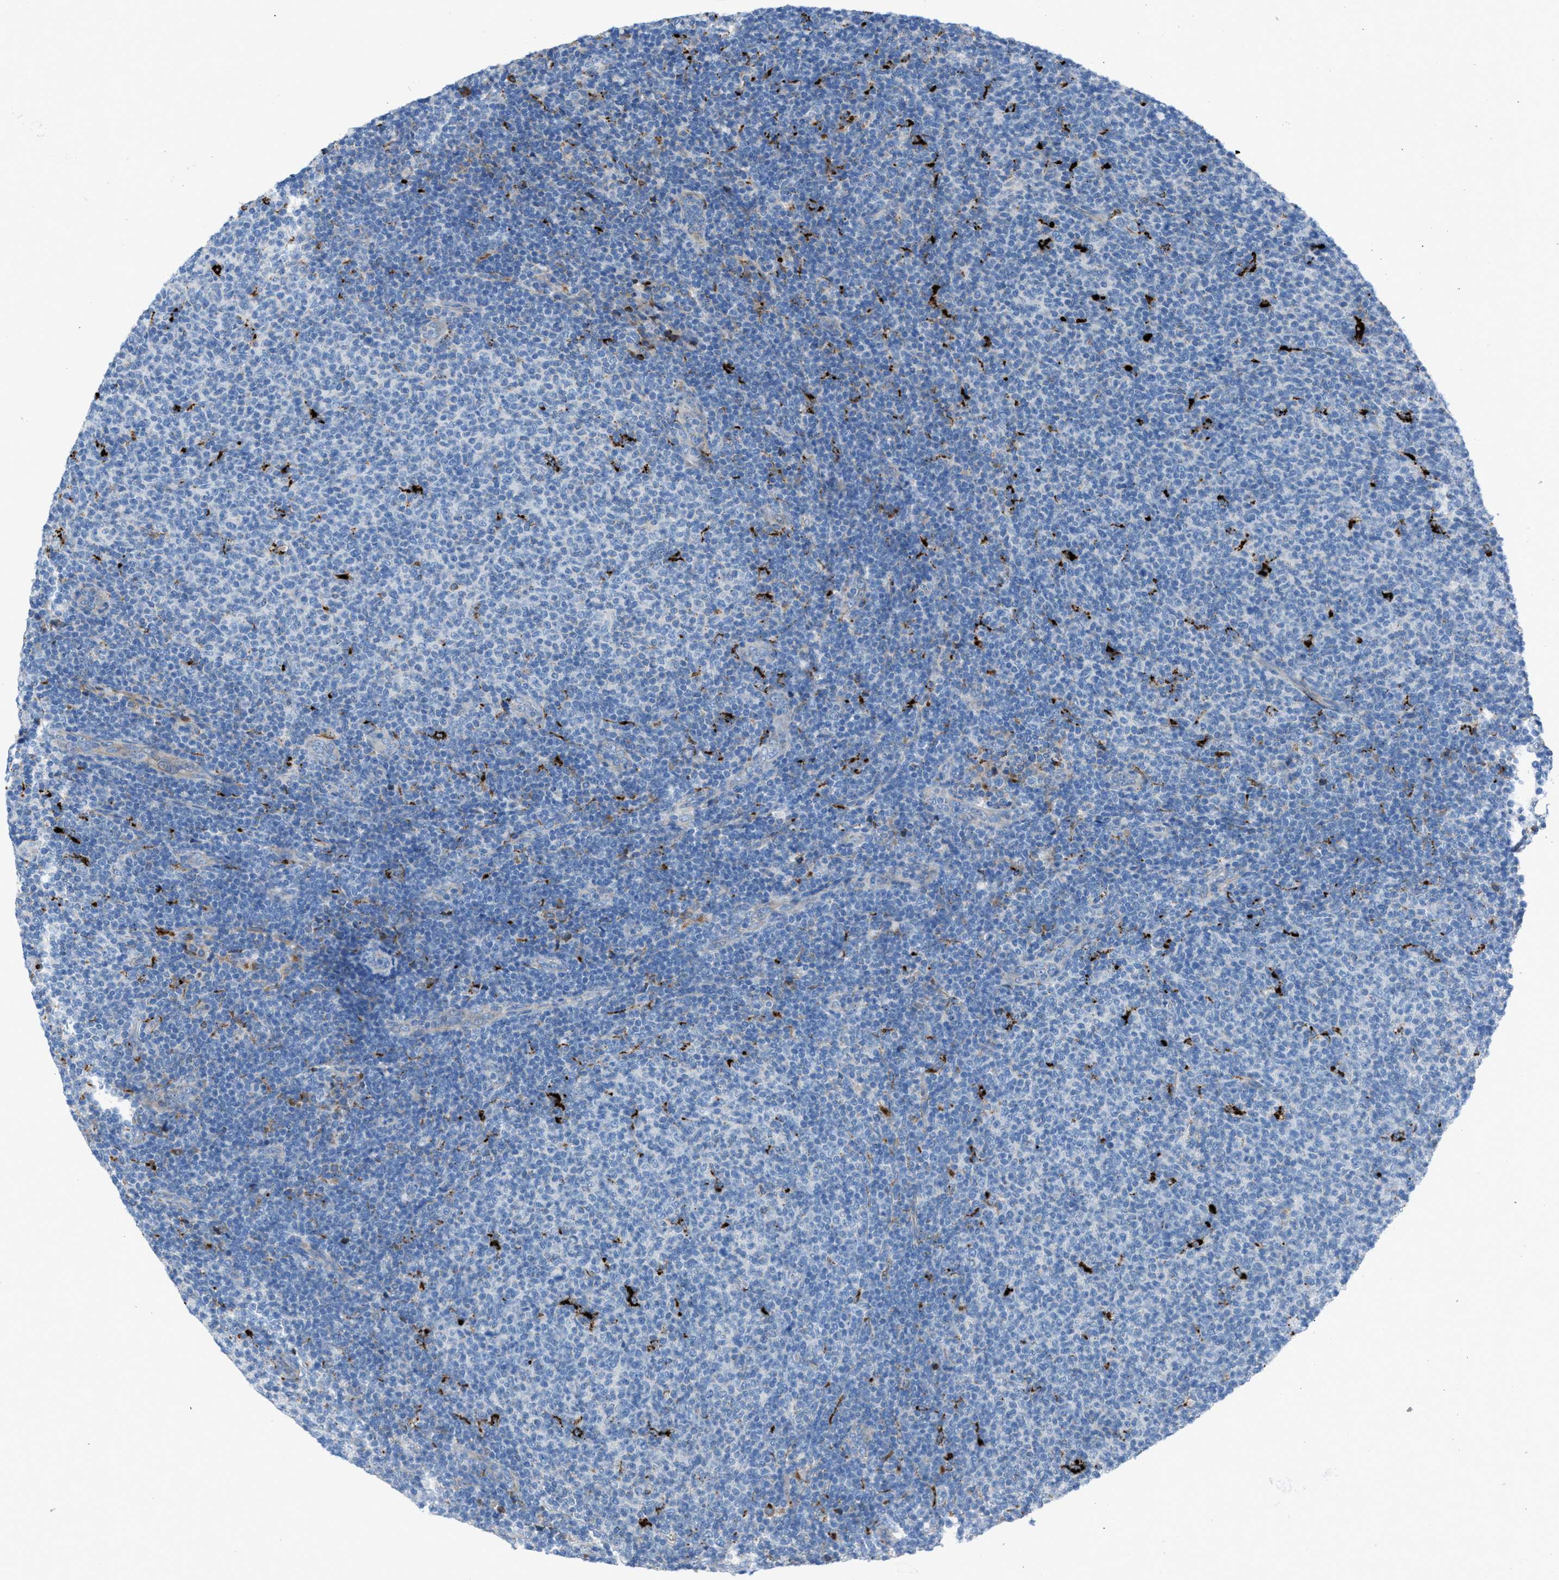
{"staining": {"intensity": "negative", "quantity": "none", "location": "none"}, "tissue": "lymphoma", "cell_type": "Tumor cells", "image_type": "cancer", "snomed": [{"axis": "morphology", "description": "Malignant lymphoma, non-Hodgkin's type, Low grade"}, {"axis": "topography", "description": "Lymph node"}], "caption": "Low-grade malignant lymphoma, non-Hodgkin's type was stained to show a protein in brown. There is no significant positivity in tumor cells.", "gene": "CD1B", "patient": {"sex": "male", "age": 66}}